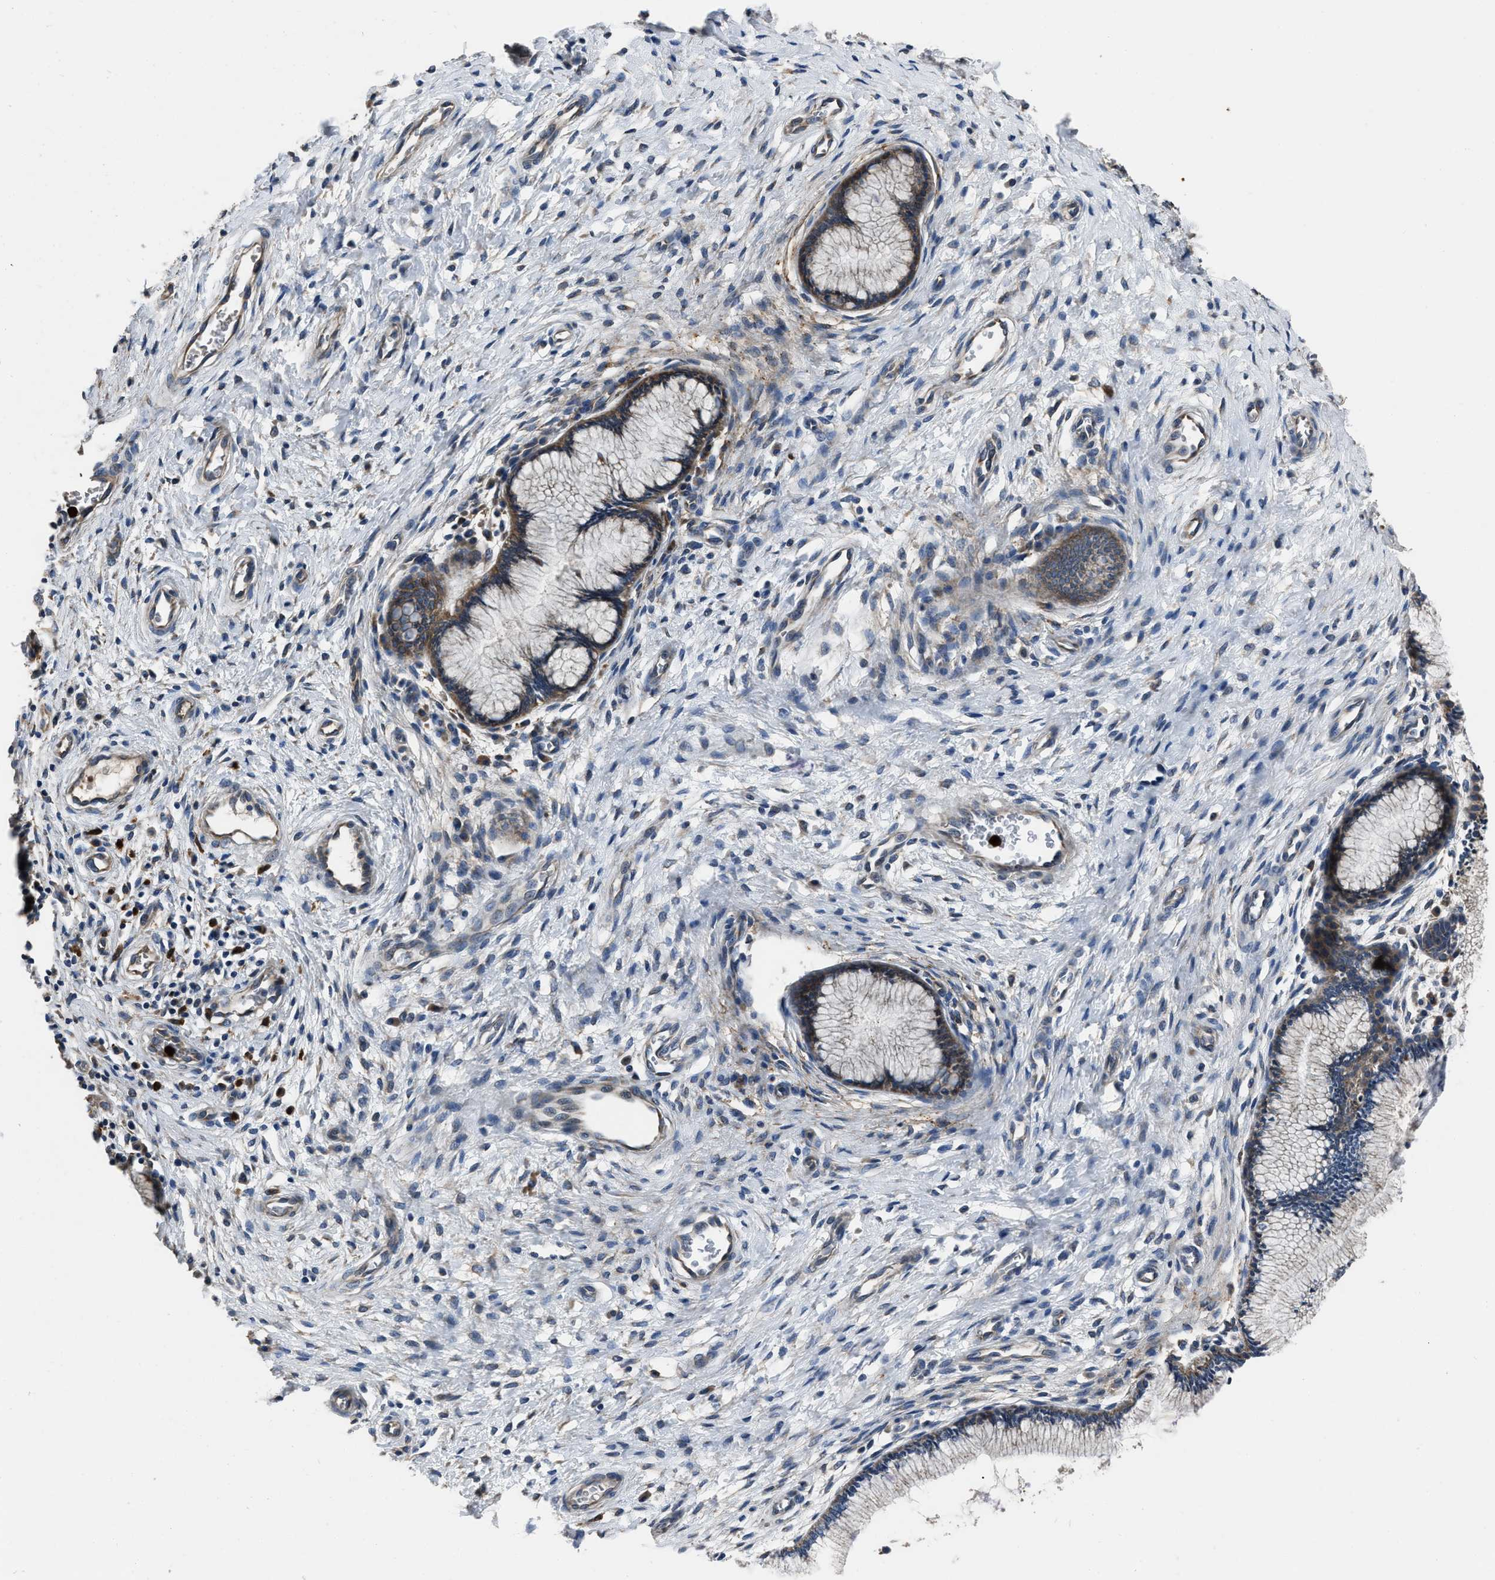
{"staining": {"intensity": "moderate", "quantity": ">75%", "location": "cytoplasmic/membranous"}, "tissue": "cervix", "cell_type": "Glandular cells", "image_type": "normal", "snomed": [{"axis": "morphology", "description": "Normal tissue, NOS"}, {"axis": "topography", "description": "Cervix"}], "caption": "Protein staining of unremarkable cervix exhibits moderate cytoplasmic/membranous staining in approximately >75% of glandular cells.", "gene": "ANGPT1", "patient": {"sex": "female", "age": 55}}